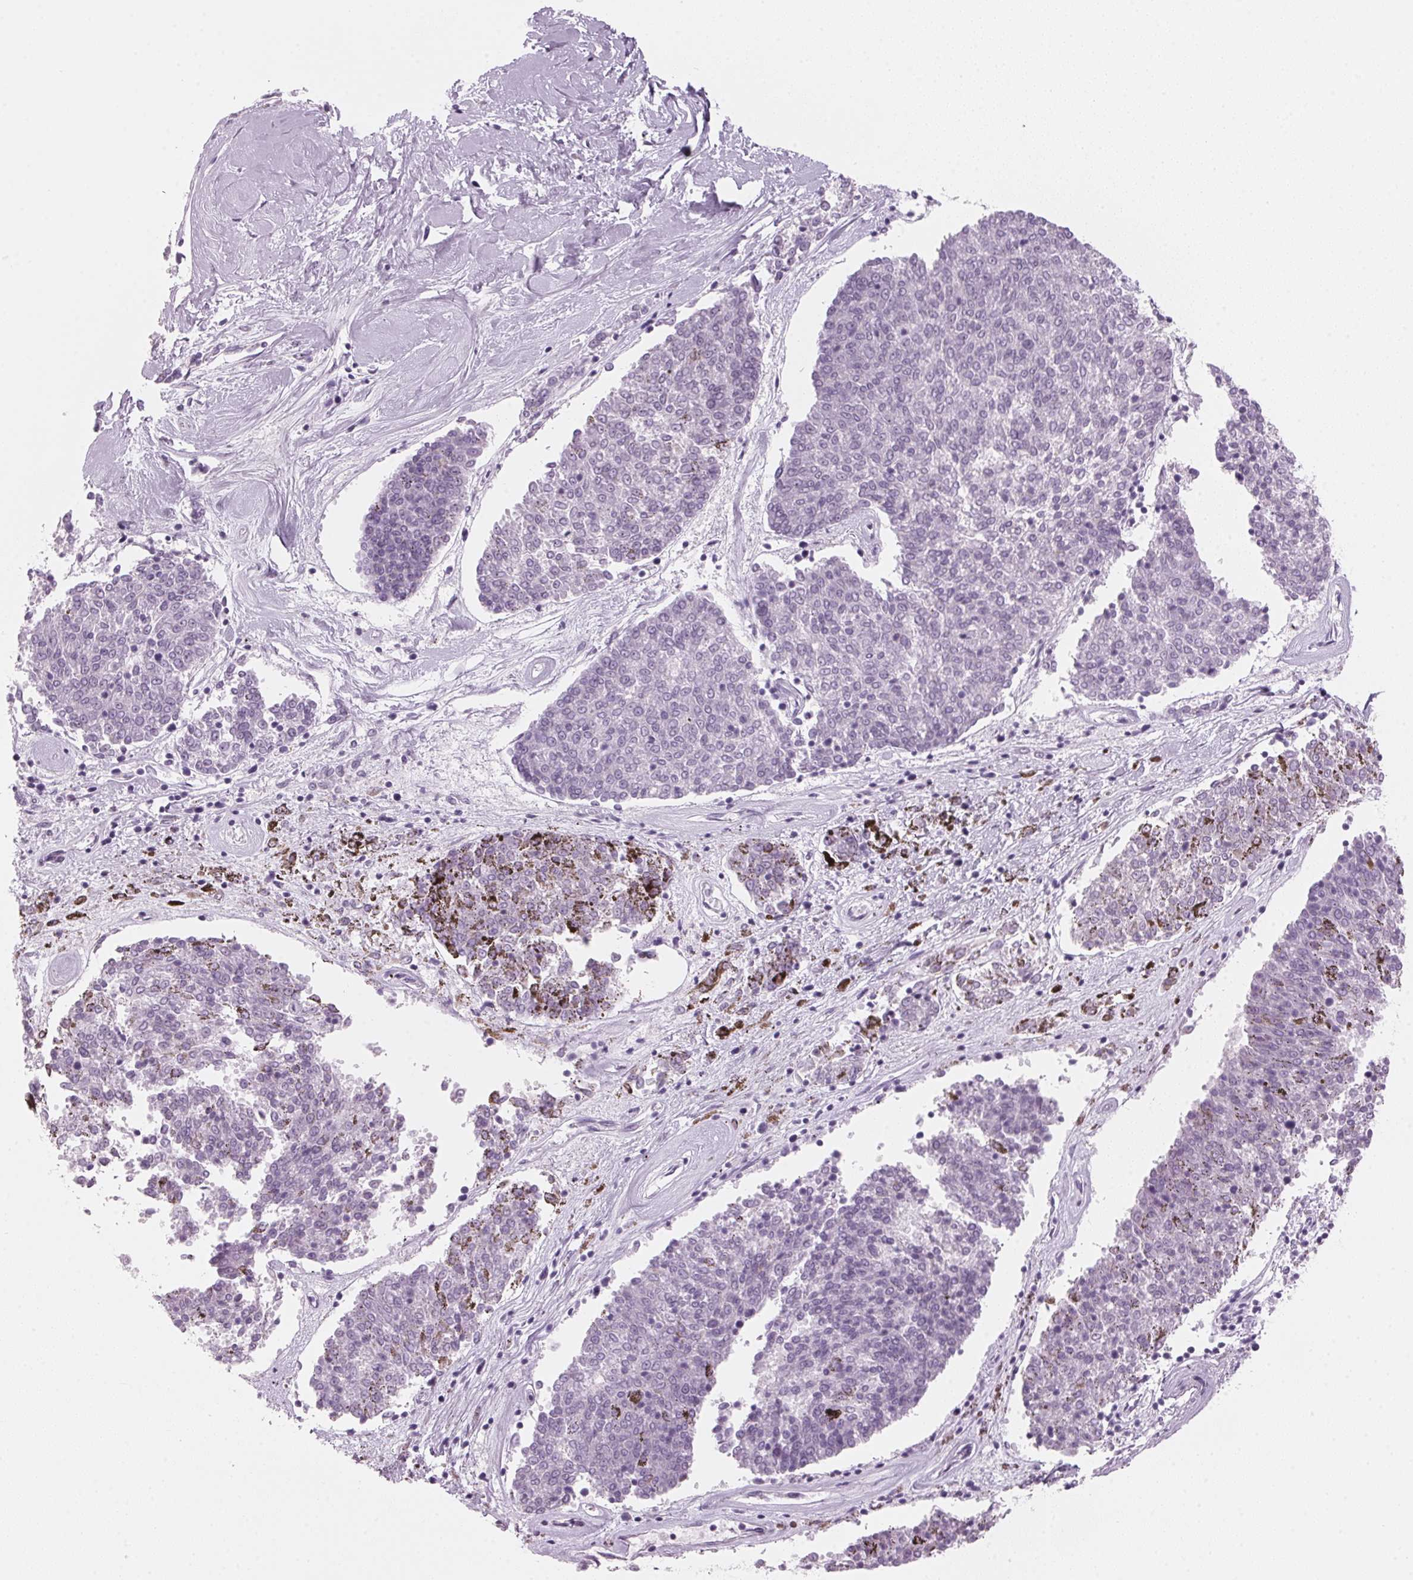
{"staining": {"intensity": "negative", "quantity": "none", "location": "none"}, "tissue": "melanoma", "cell_type": "Tumor cells", "image_type": "cancer", "snomed": [{"axis": "morphology", "description": "Malignant melanoma, NOS"}, {"axis": "topography", "description": "Skin"}], "caption": "Tumor cells show no significant protein staining in melanoma. Brightfield microscopy of IHC stained with DAB (brown) and hematoxylin (blue), captured at high magnification.", "gene": "DNTTIP2", "patient": {"sex": "female", "age": 72}}